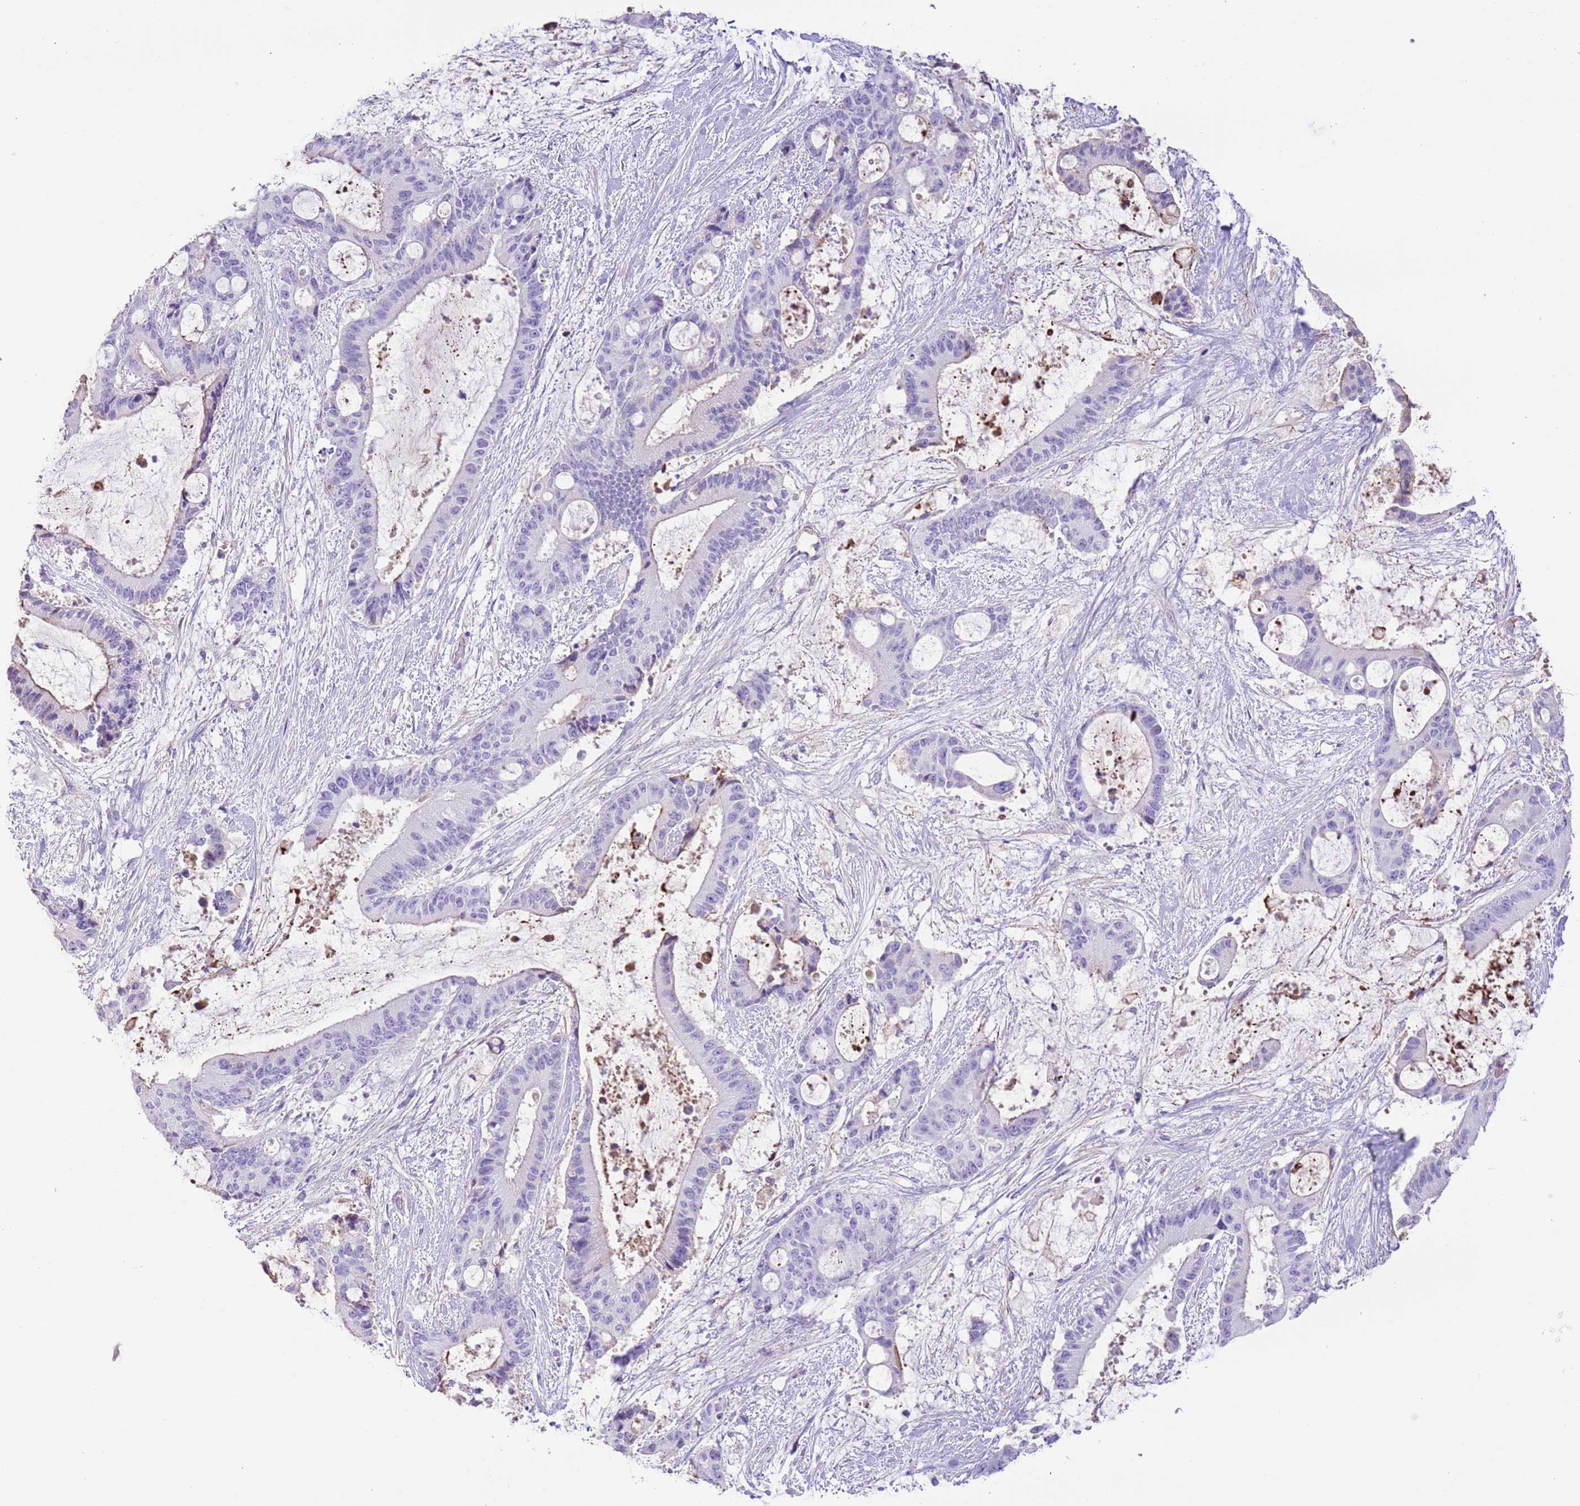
{"staining": {"intensity": "negative", "quantity": "none", "location": "none"}, "tissue": "liver cancer", "cell_type": "Tumor cells", "image_type": "cancer", "snomed": [{"axis": "morphology", "description": "Normal tissue, NOS"}, {"axis": "morphology", "description": "Cholangiocarcinoma"}, {"axis": "topography", "description": "Liver"}, {"axis": "topography", "description": "Peripheral nerve tissue"}], "caption": "DAB (3,3'-diaminobenzidine) immunohistochemical staining of human cholangiocarcinoma (liver) displays no significant expression in tumor cells. (IHC, brightfield microscopy, high magnification).", "gene": "IGF1", "patient": {"sex": "female", "age": 73}}